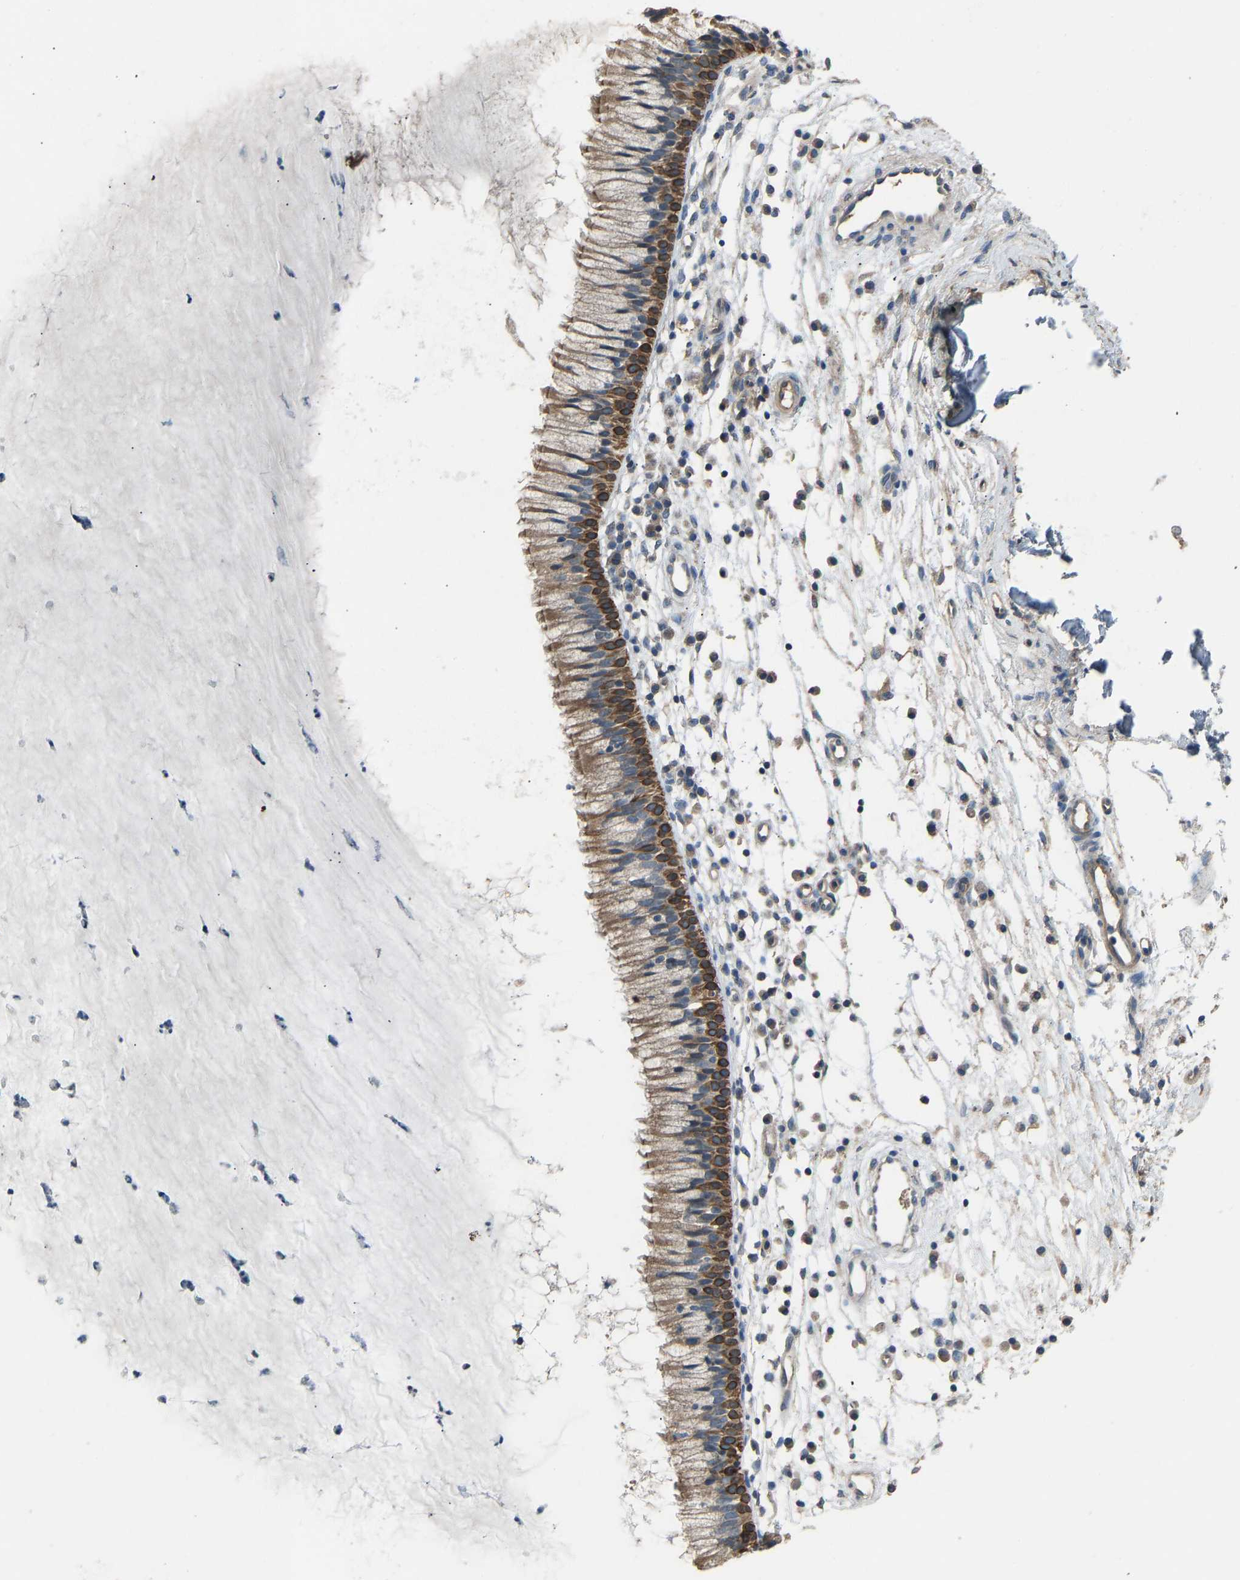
{"staining": {"intensity": "moderate", "quantity": ">75%", "location": "cytoplasmic/membranous"}, "tissue": "nasopharynx", "cell_type": "Respiratory epithelial cells", "image_type": "normal", "snomed": [{"axis": "morphology", "description": "Normal tissue, NOS"}, {"axis": "topography", "description": "Nasopharynx"}], "caption": "A medium amount of moderate cytoplasmic/membranous staining is appreciated in about >75% of respiratory epithelial cells in normal nasopharynx. The staining was performed using DAB to visualize the protein expression in brown, while the nuclei were stained in blue with hematoxylin (Magnification: 20x).", "gene": "SLC43A1", "patient": {"sex": "male", "age": 21}}